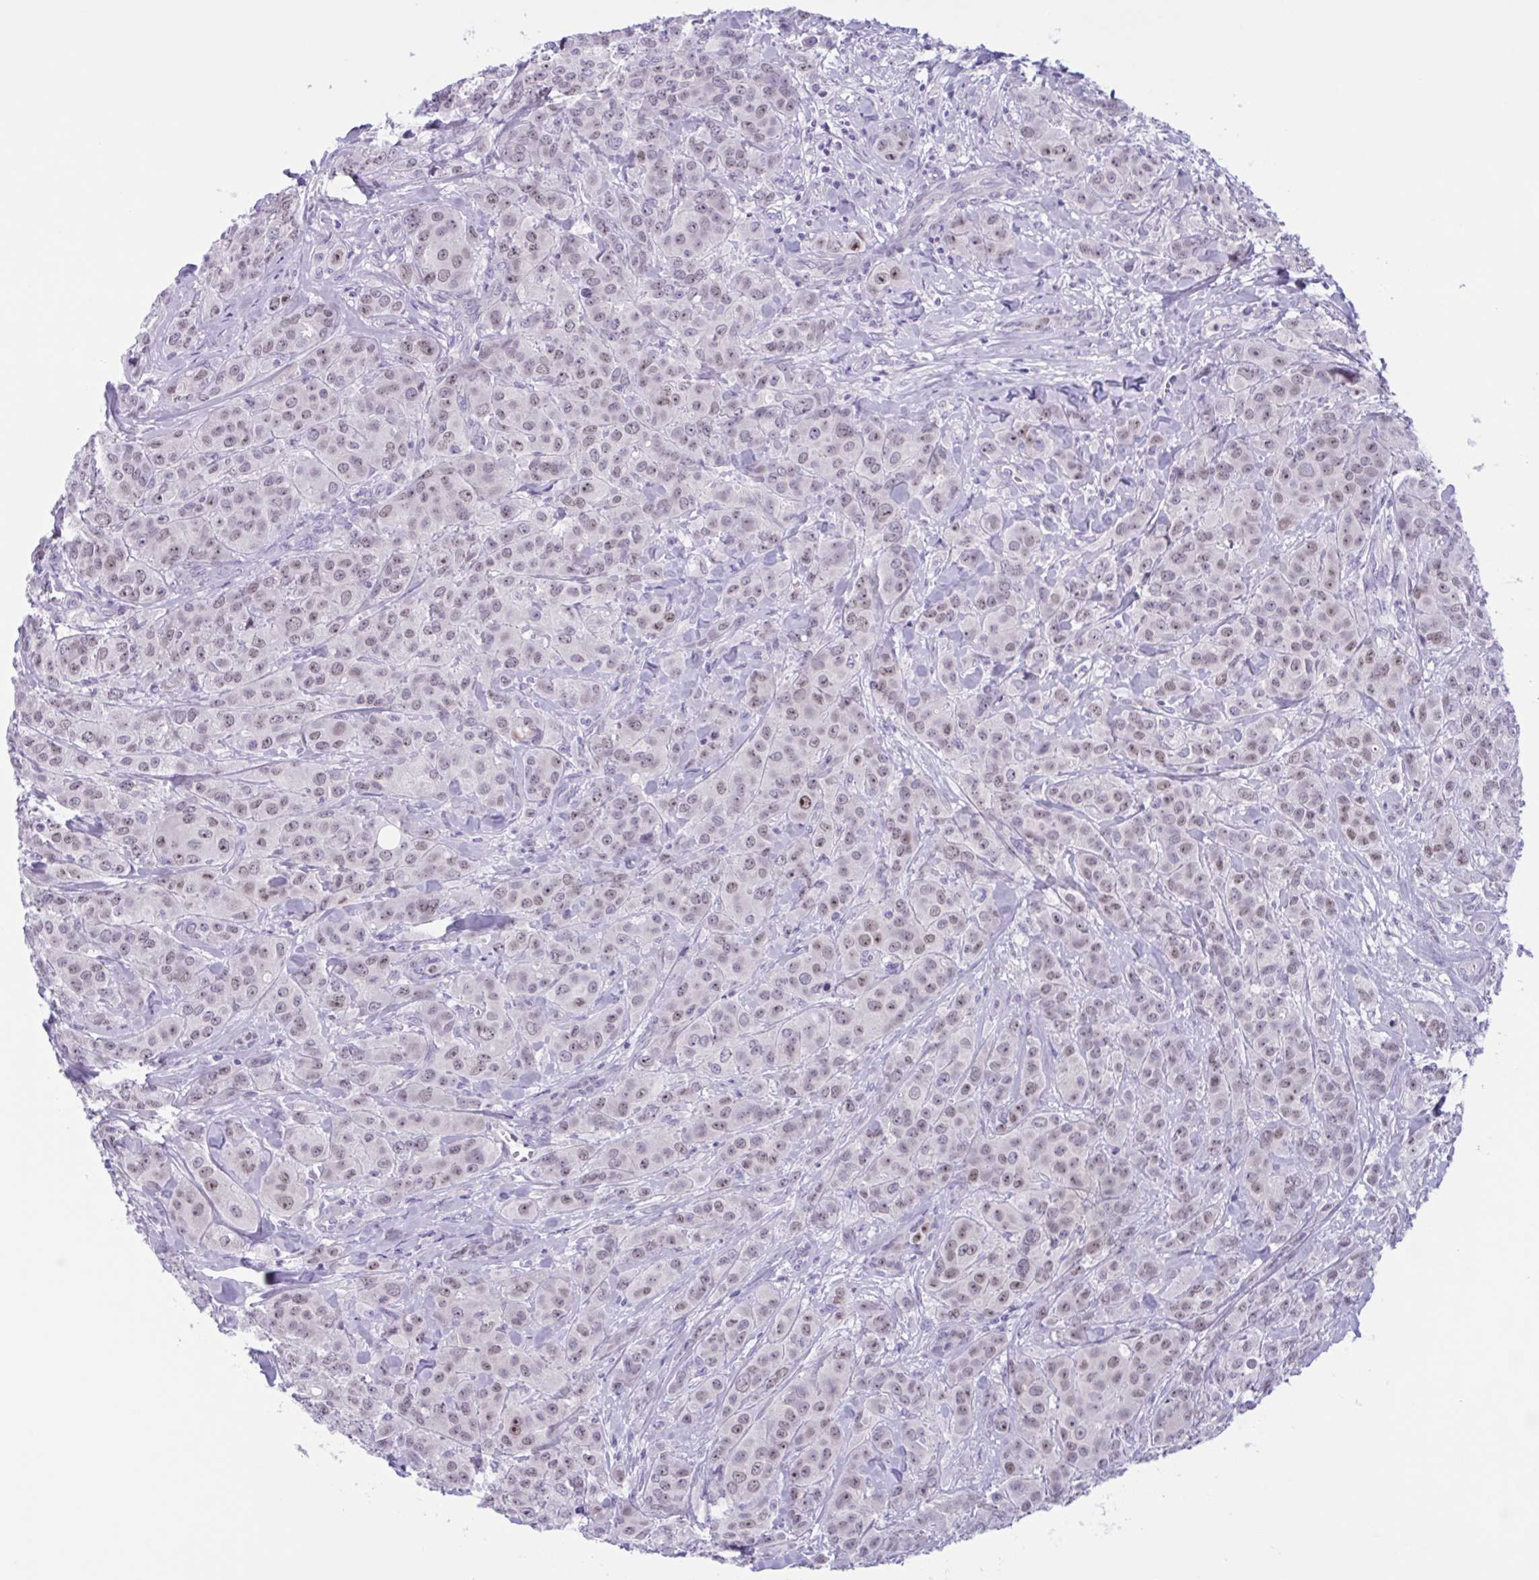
{"staining": {"intensity": "moderate", "quantity": "25%-75%", "location": "nuclear"}, "tissue": "breast cancer", "cell_type": "Tumor cells", "image_type": "cancer", "snomed": [{"axis": "morphology", "description": "Normal tissue, NOS"}, {"axis": "morphology", "description": "Duct carcinoma"}, {"axis": "topography", "description": "Breast"}], "caption": "Breast cancer (invasive ductal carcinoma) was stained to show a protein in brown. There is medium levels of moderate nuclear staining in about 25%-75% of tumor cells.", "gene": "WNT9B", "patient": {"sex": "female", "age": 43}}